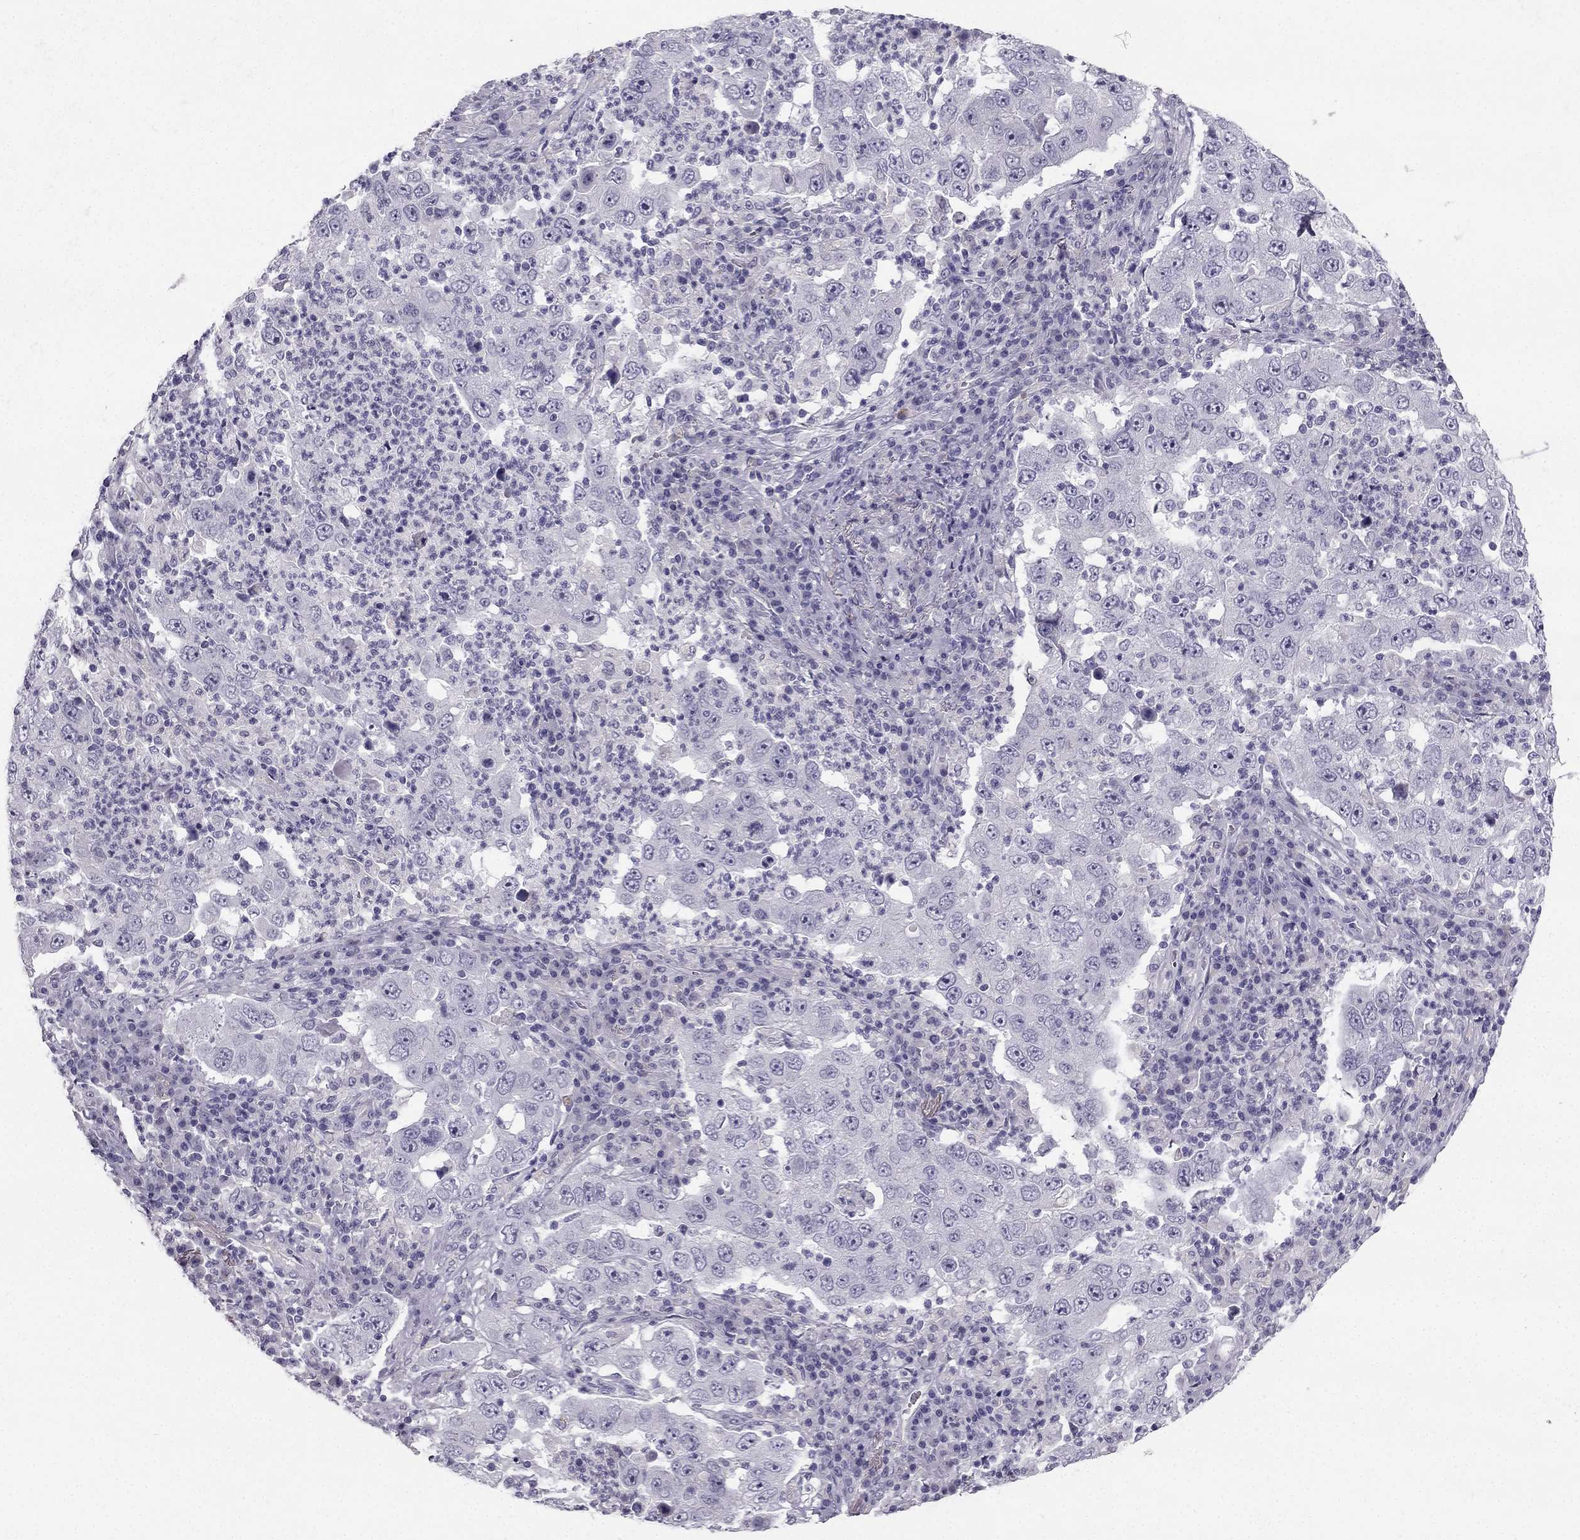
{"staining": {"intensity": "negative", "quantity": "none", "location": "none"}, "tissue": "lung cancer", "cell_type": "Tumor cells", "image_type": "cancer", "snomed": [{"axis": "morphology", "description": "Adenocarcinoma, NOS"}, {"axis": "topography", "description": "Lung"}], "caption": "The immunohistochemistry (IHC) photomicrograph has no significant positivity in tumor cells of adenocarcinoma (lung) tissue.", "gene": "NQO1", "patient": {"sex": "male", "age": 73}}